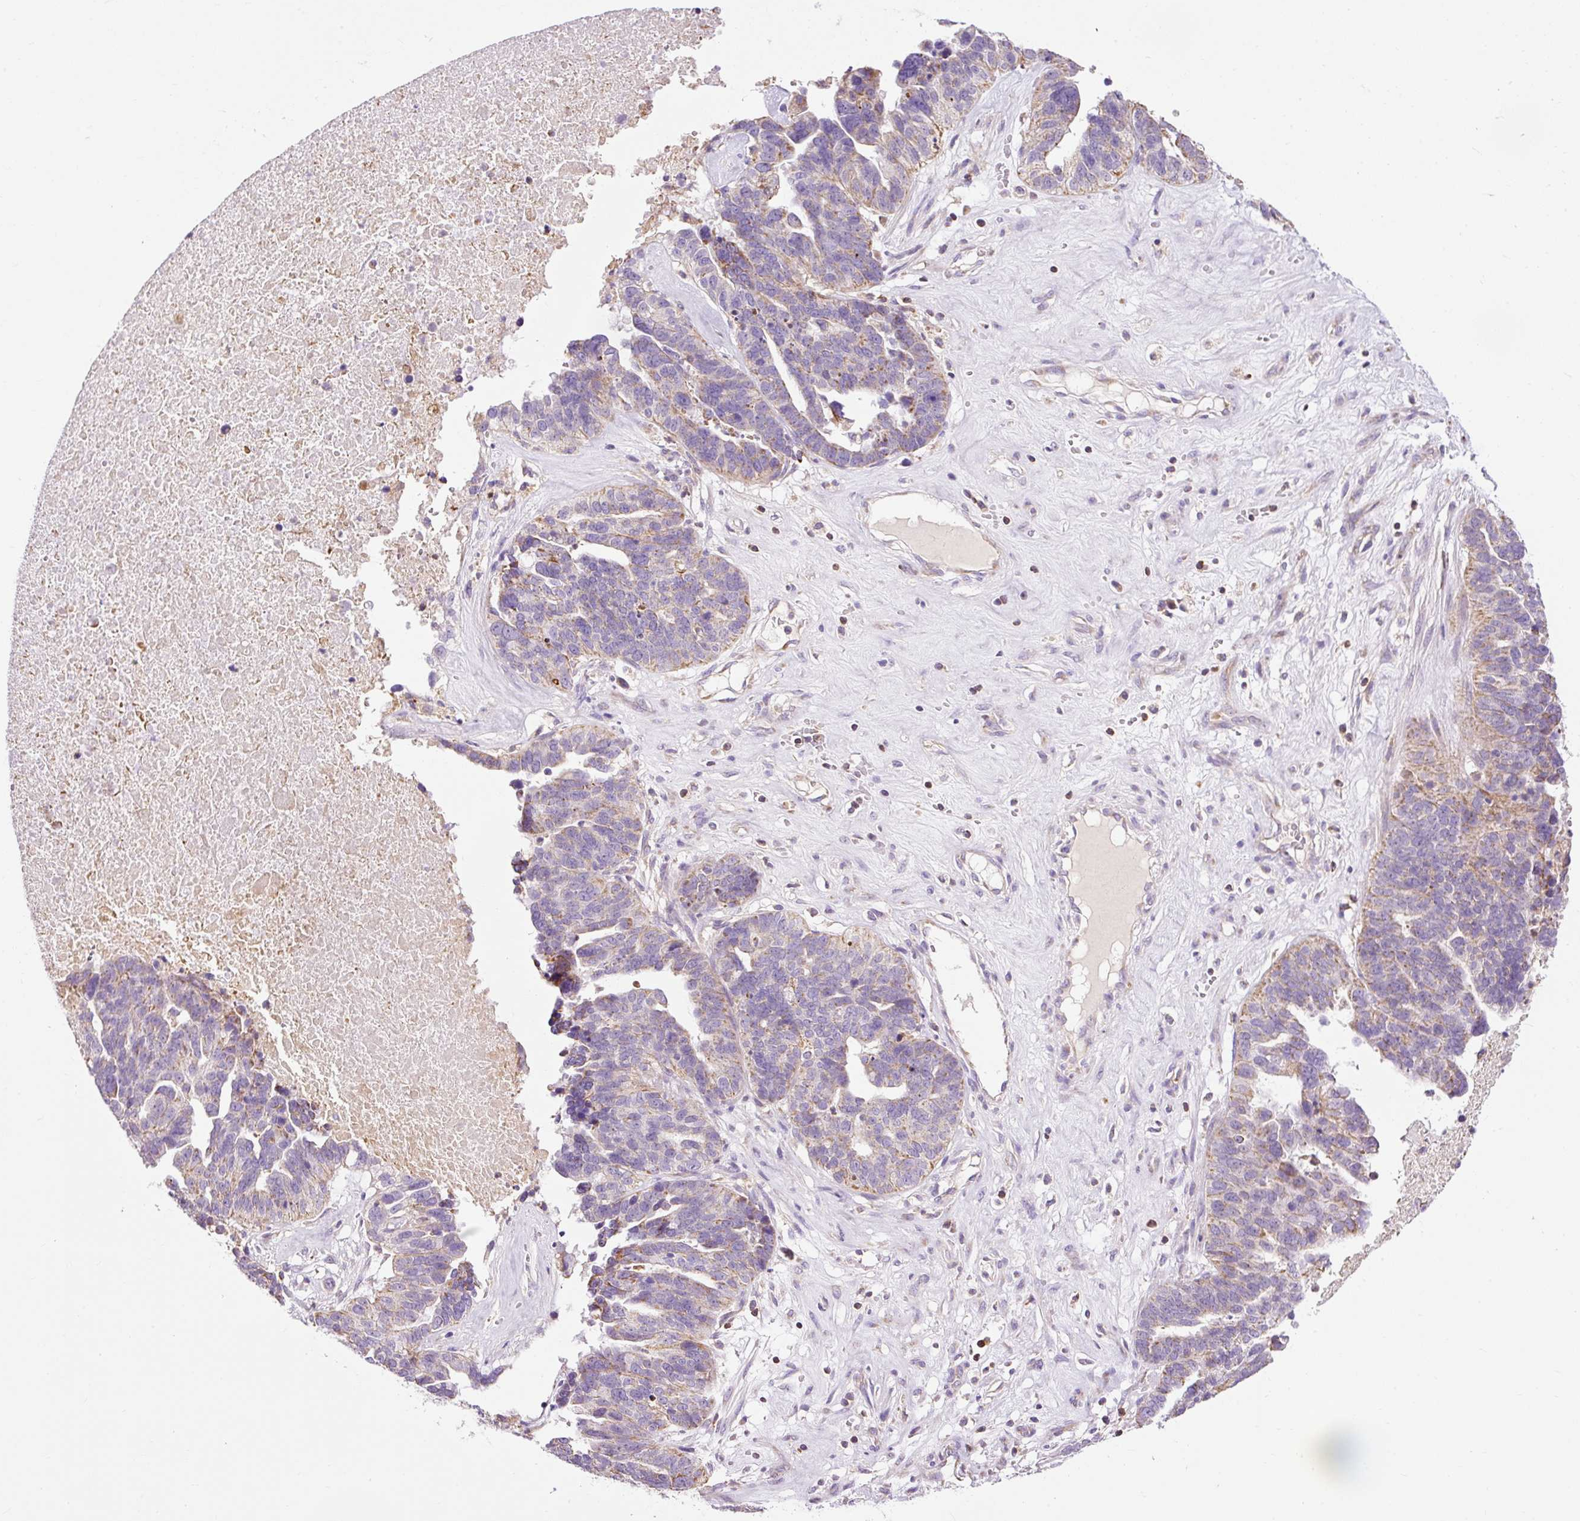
{"staining": {"intensity": "moderate", "quantity": "<25%", "location": "cytoplasmic/membranous"}, "tissue": "ovarian cancer", "cell_type": "Tumor cells", "image_type": "cancer", "snomed": [{"axis": "morphology", "description": "Cystadenocarcinoma, serous, NOS"}, {"axis": "topography", "description": "Ovary"}], "caption": "A brown stain shows moderate cytoplasmic/membranous expression of a protein in human ovarian cancer tumor cells.", "gene": "CD83", "patient": {"sex": "female", "age": 59}}